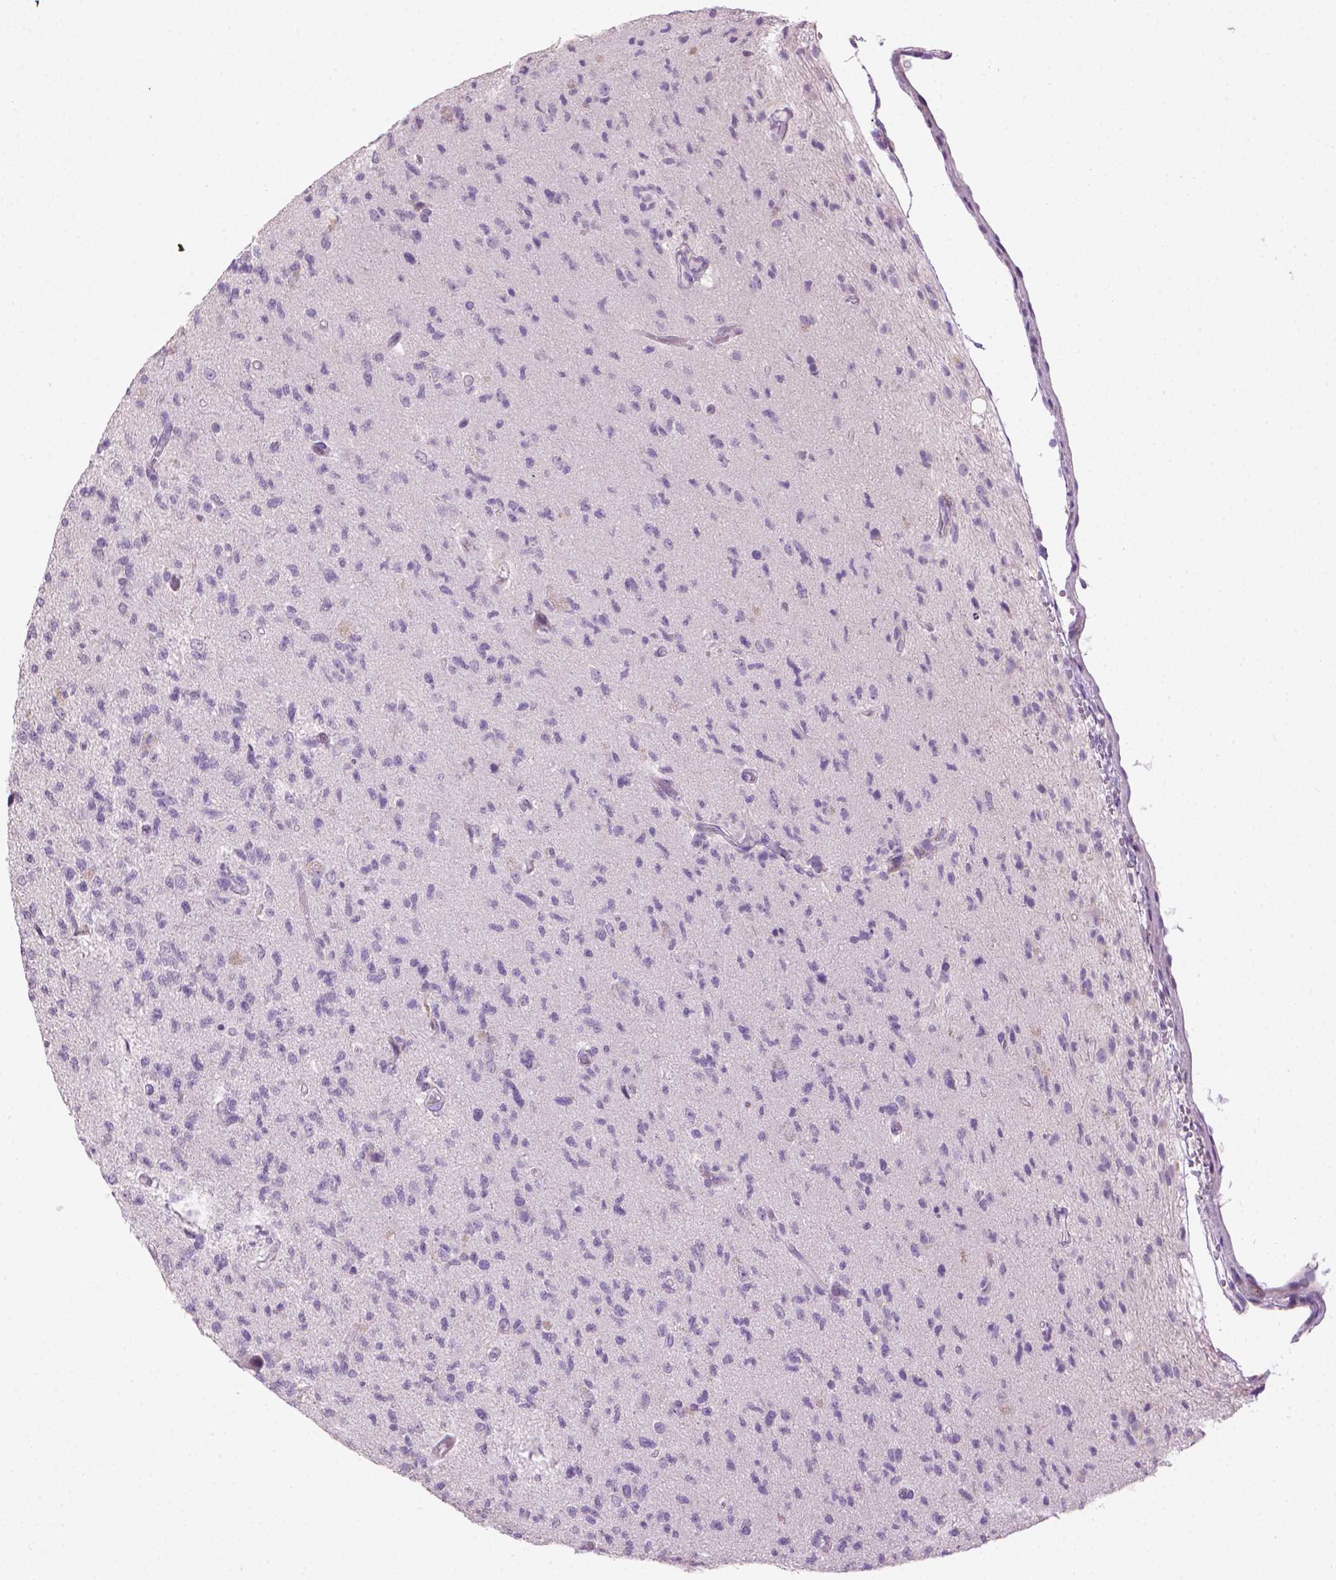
{"staining": {"intensity": "negative", "quantity": "none", "location": "none"}, "tissue": "glioma", "cell_type": "Tumor cells", "image_type": "cancer", "snomed": [{"axis": "morphology", "description": "Glioma, malignant, High grade"}, {"axis": "topography", "description": "Brain"}], "caption": "Immunohistochemical staining of malignant glioma (high-grade) reveals no significant positivity in tumor cells.", "gene": "MLANA", "patient": {"sex": "male", "age": 56}}